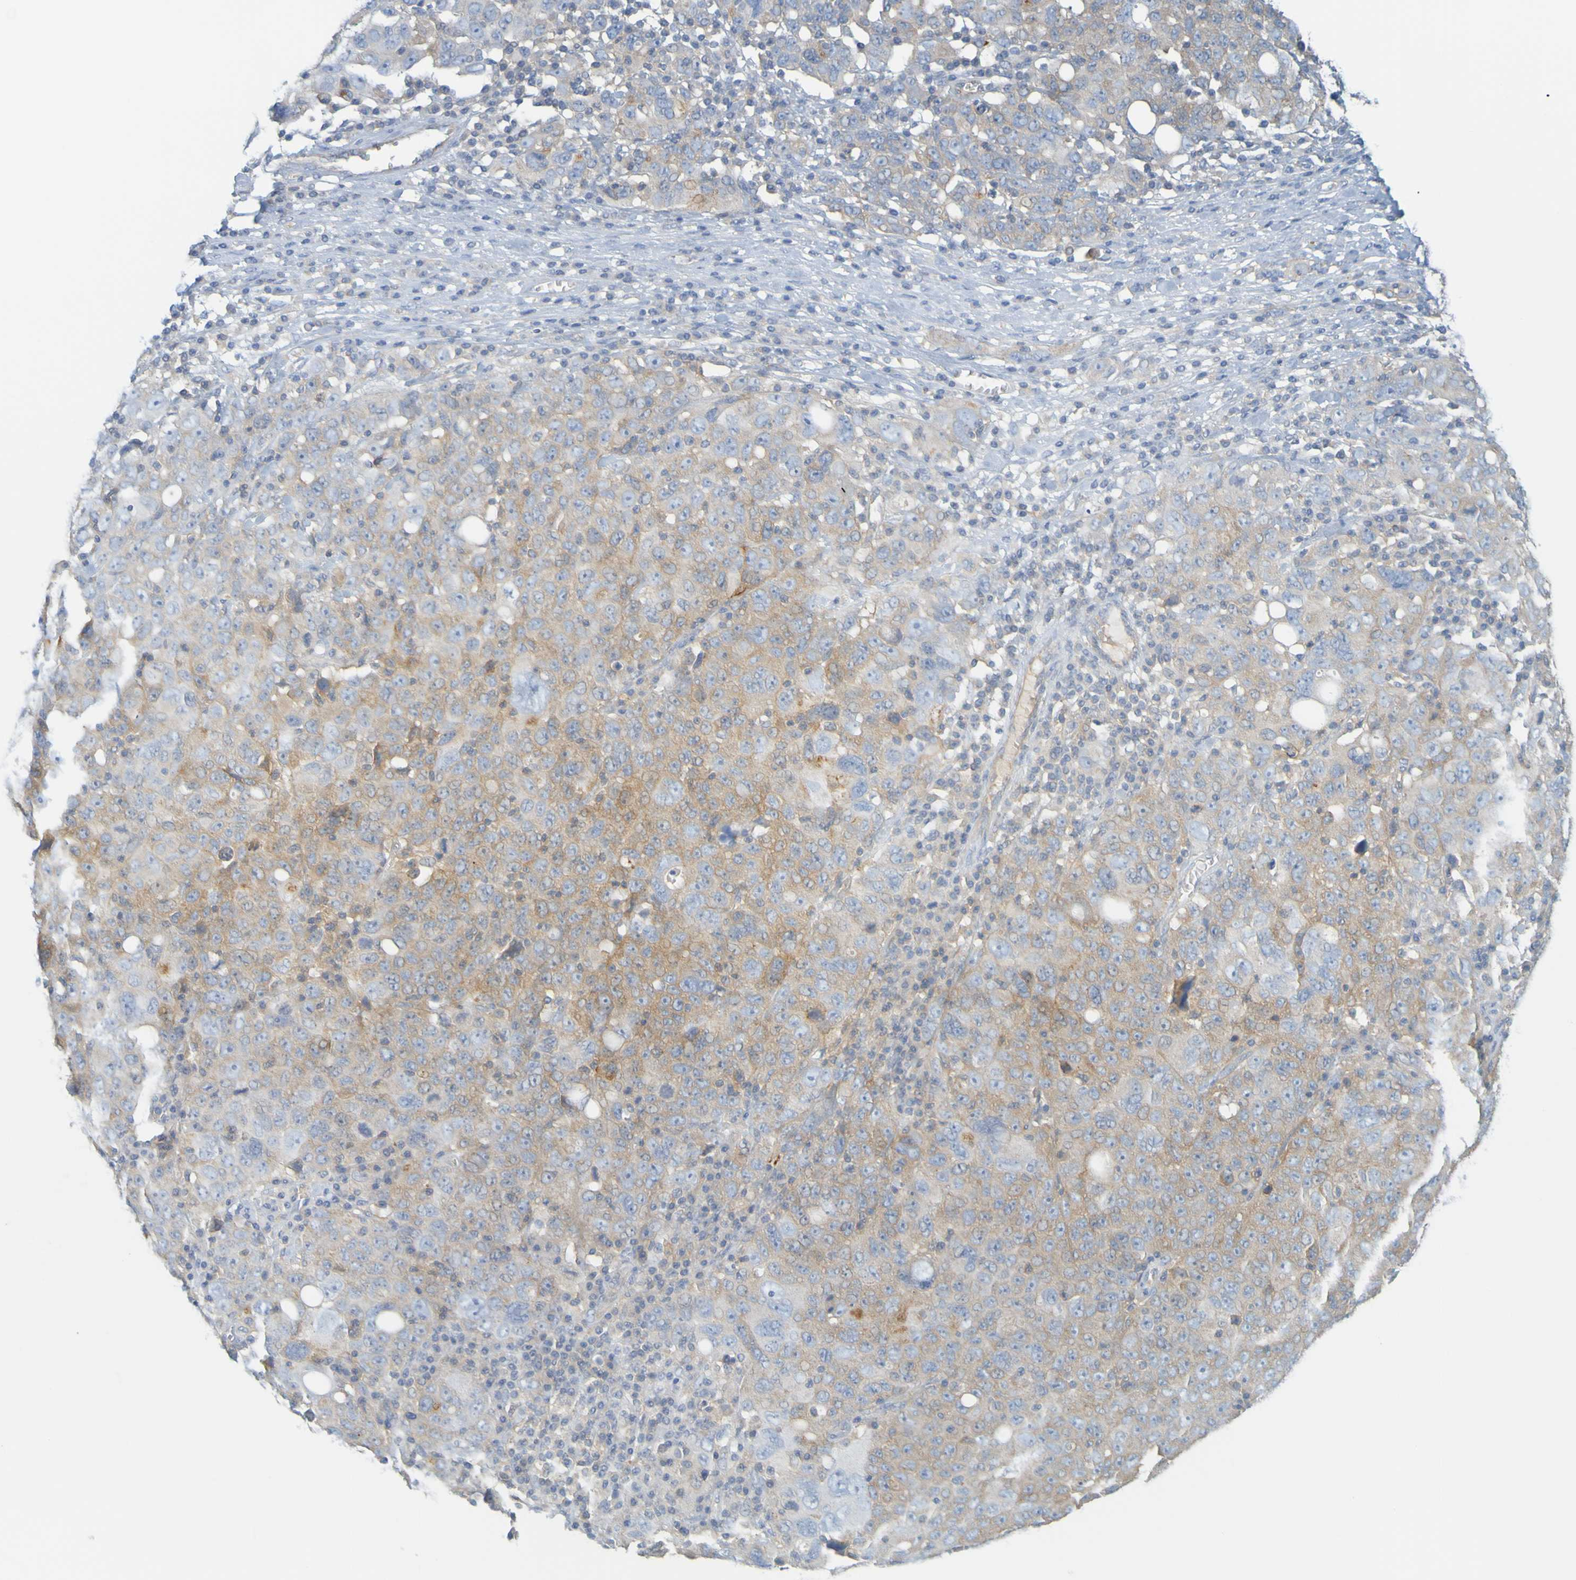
{"staining": {"intensity": "weak", "quantity": ">75%", "location": "cytoplasmic/membranous"}, "tissue": "ovarian cancer", "cell_type": "Tumor cells", "image_type": "cancer", "snomed": [{"axis": "morphology", "description": "Carcinoma, endometroid"}, {"axis": "topography", "description": "Ovary"}], "caption": "Immunohistochemistry (IHC) image of ovarian cancer (endometroid carcinoma) stained for a protein (brown), which shows low levels of weak cytoplasmic/membranous staining in approximately >75% of tumor cells.", "gene": "APPL1", "patient": {"sex": "female", "age": 62}}